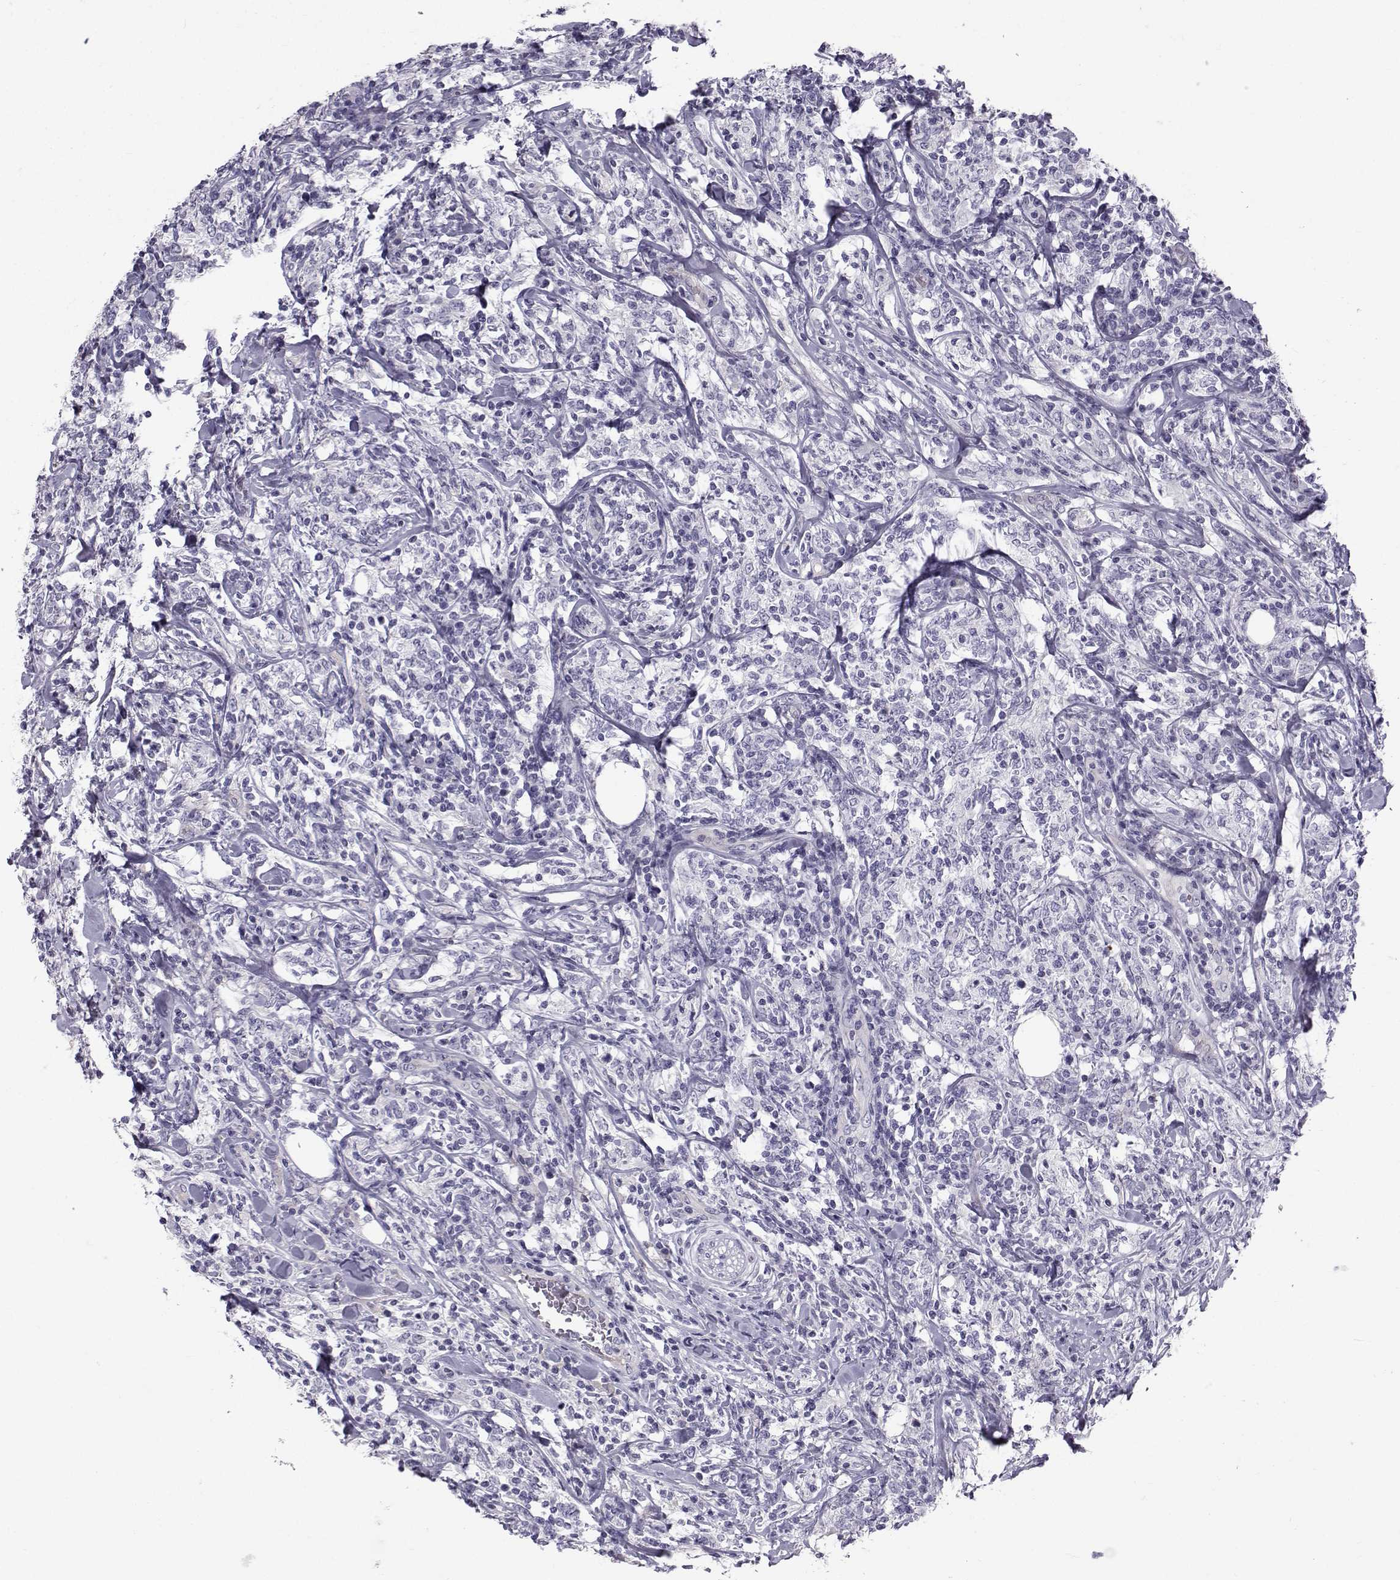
{"staining": {"intensity": "negative", "quantity": "none", "location": "none"}, "tissue": "lymphoma", "cell_type": "Tumor cells", "image_type": "cancer", "snomed": [{"axis": "morphology", "description": "Malignant lymphoma, non-Hodgkin's type, High grade"}, {"axis": "topography", "description": "Lymph node"}], "caption": "DAB immunohistochemical staining of high-grade malignant lymphoma, non-Hodgkin's type displays no significant staining in tumor cells. (Brightfield microscopy of DAB IHC at high magnification).", "gene": "CALCR", "patient": {"sex": "female", "age": 84}}